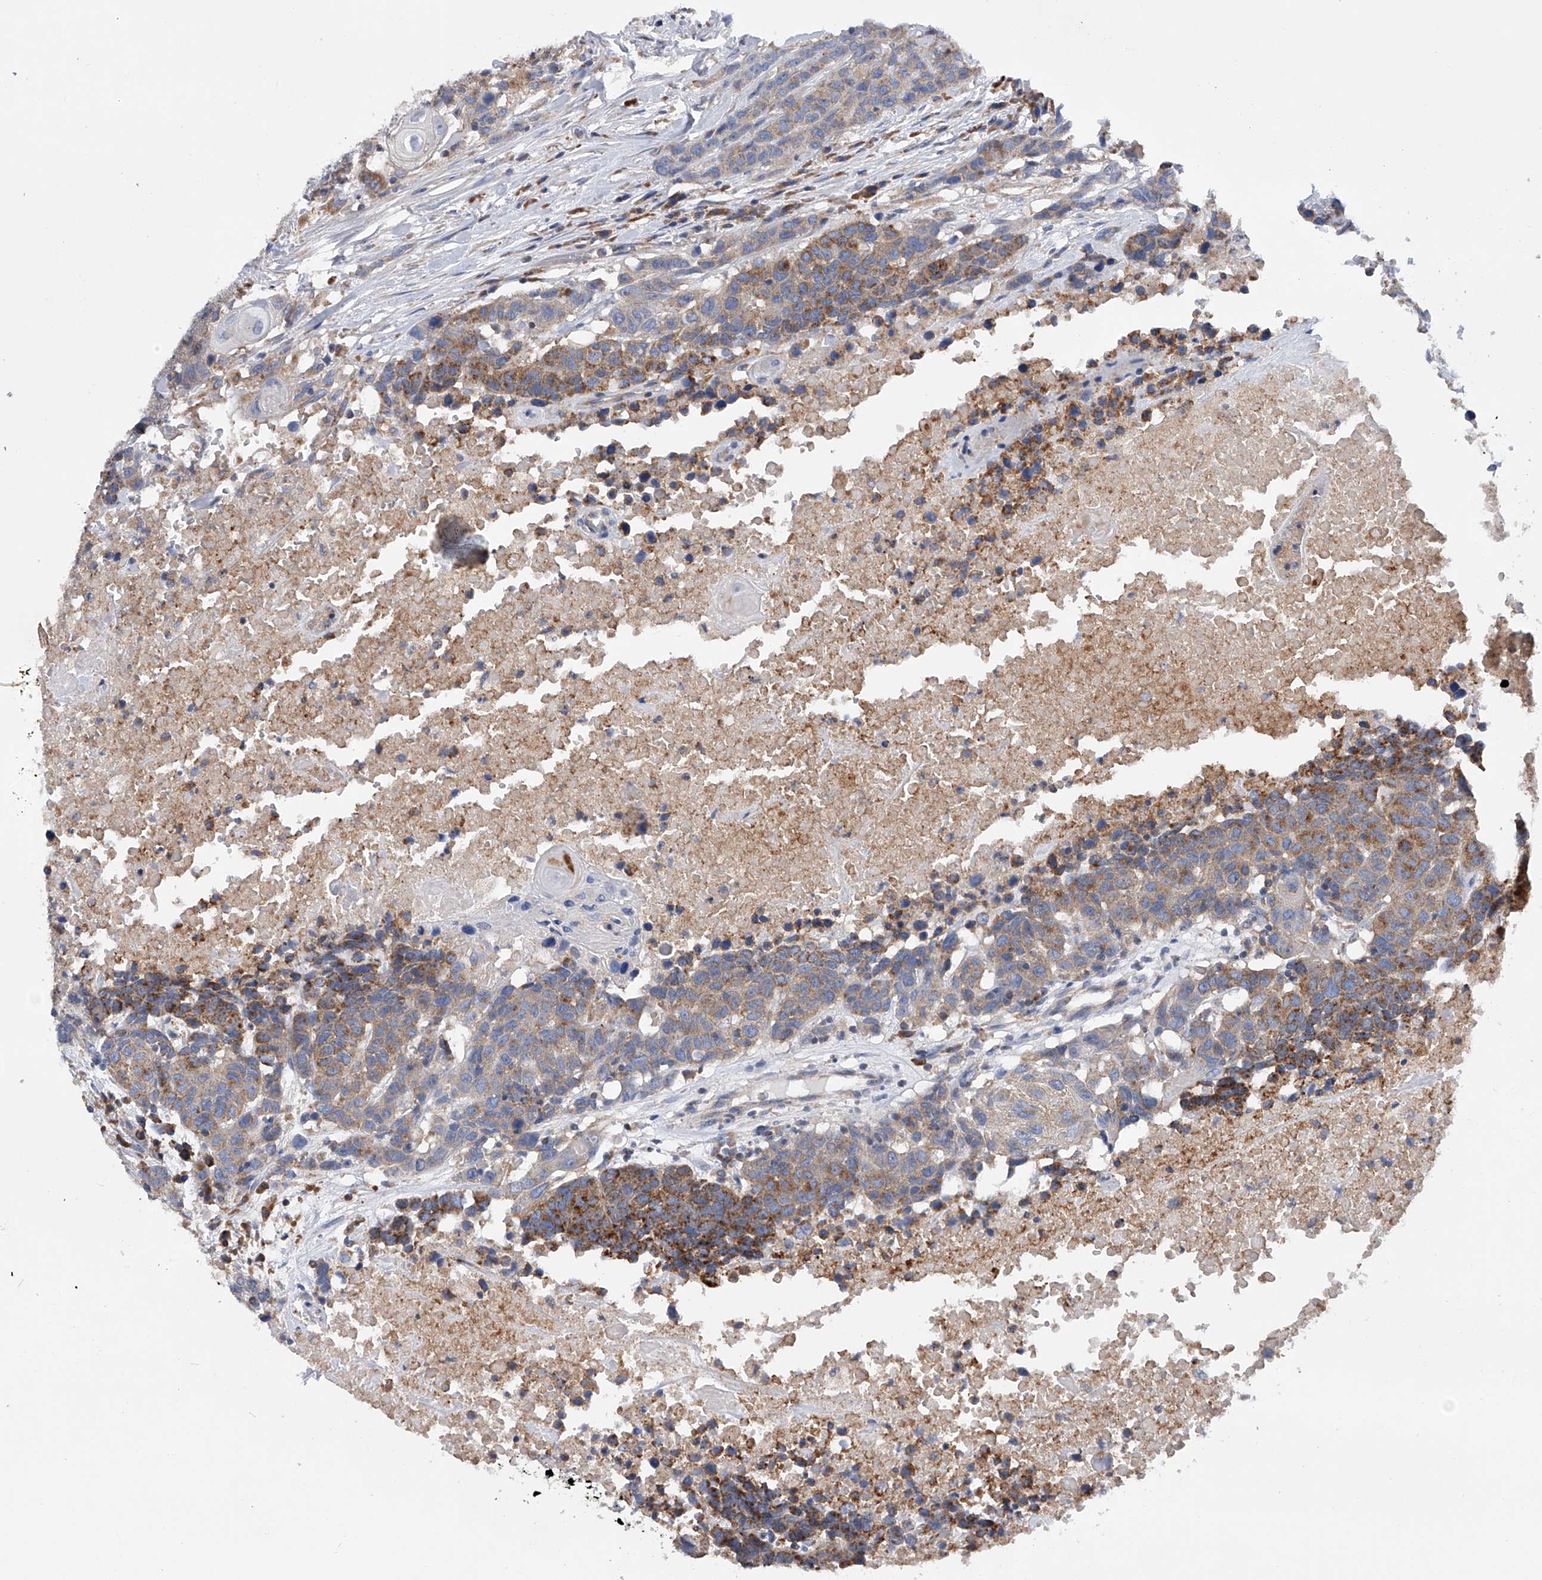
{"staining": {"intensity": "moderate", "quantity": ">75%", "location": "cytoplasmic/membranous"}, "tissue": "head and neck cancer", "cell_type": "Tumor cells", "image_type": "cancer", "snomed": [{"axis": "morphology", "description": "Squamous cell carcinoma, NOS"}, {"axis": "topography", "description": "Head-Neck"}], "caption": "Approximately >75% of tumor cells in human squamous cell carcinoma (head and neck) show moderate cytoplasmic/membranous protein expression as visualized by brown immunohistochemical staining.", "gene": "MLYCD", "patient": {"sex": "male", "age": 66}}